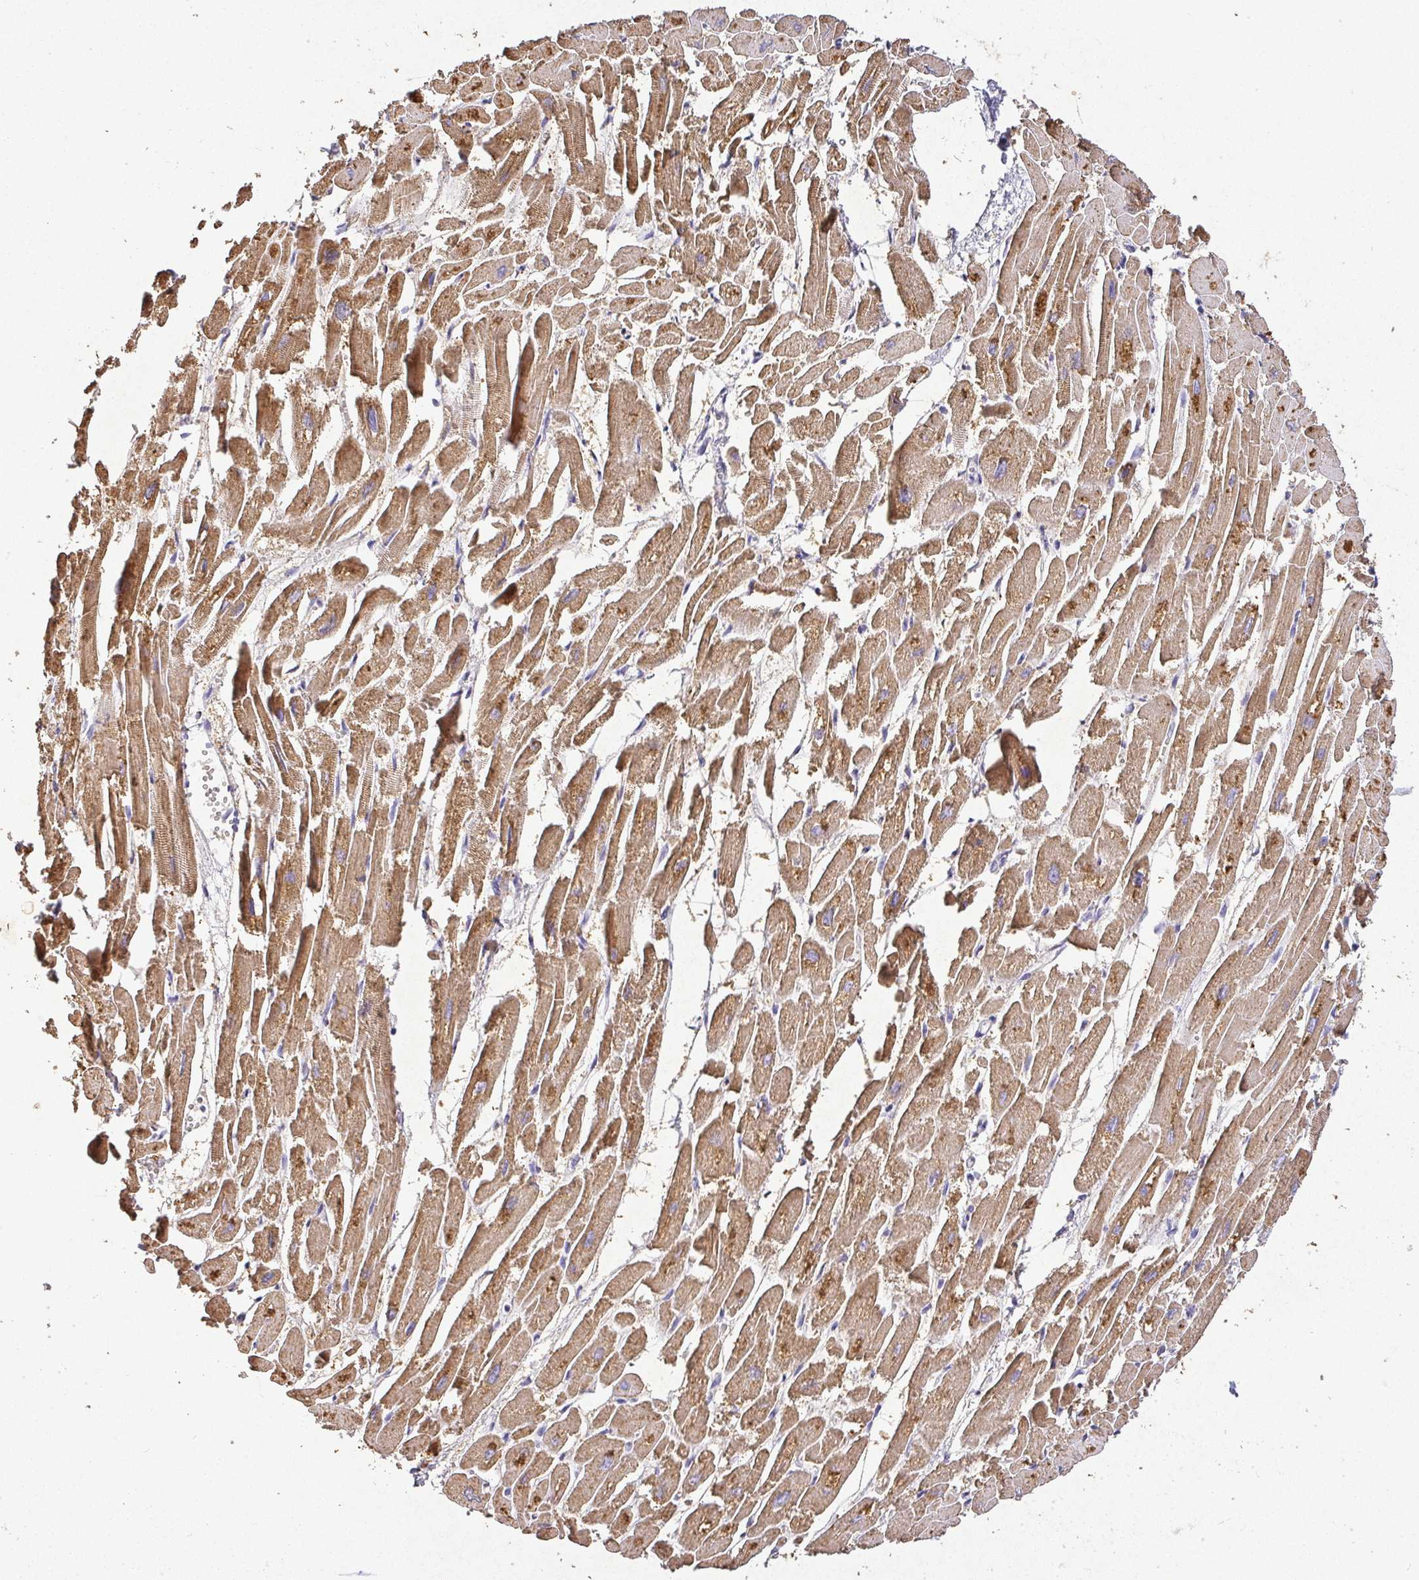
{"staining": {"intensity": "moderate", "quantity": ">75%", "location": "cytoplasmic/membranous"}, "tissue": "heart muscle", "cell_type": "Cardiomyocytes", "image_type": "normal", "snomed": [{"axis": "morphology", "description": "Normal tissue, NOS"}, {"axis": "topography", "description": "Heart"}], "caption": "Heart muscle stained with immunohistochemistry shows moderate cytoplasmic/membranous expression in about >75% of cardiomyocytes. Nuclei are stained in blue.", "gene": "RPS2", "patient": {"sex": "male", "age": 54}}